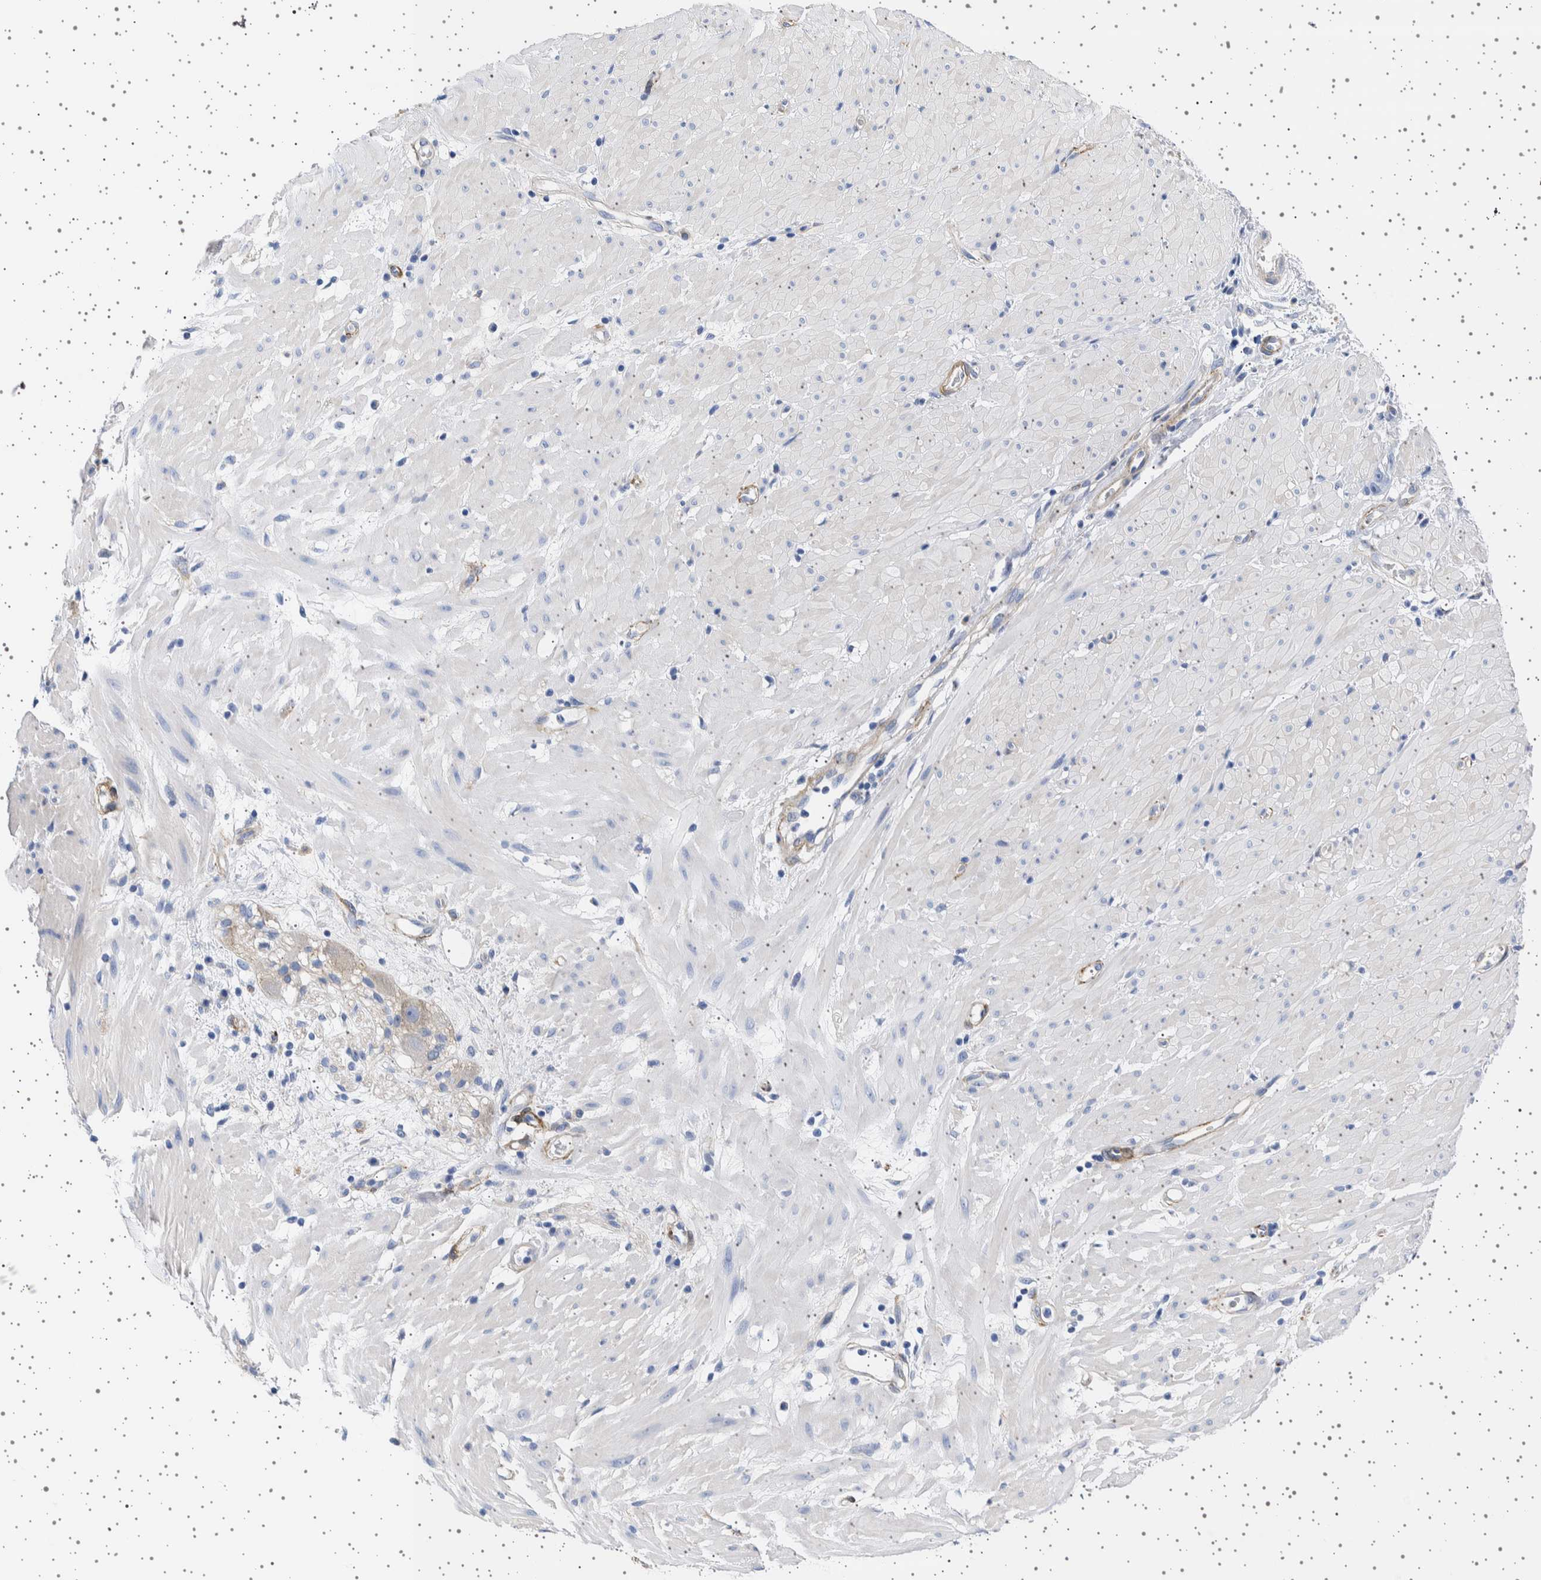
{"staining": {"intensity": "negative", "quantity": "none", "location": "none"}, "tissue": "stomach cancer", "cell_type": "Tumor cells", "image_type": "cancer", "snomed": [{"axis": "morphology", "description": "Adenocarcinoma, NOS"}, {"axis": "topography", "description": "Stomach"}, {"axis": "topography", "description": "Stomach, lower"}], "caption": "Stomach cancer (adenocarcinoma) was stained to show a protein in brown. There is no significant expression in tumor cells.", "gene": "SEPTIN4", "patient": {"sex": "female", "age": 48}}